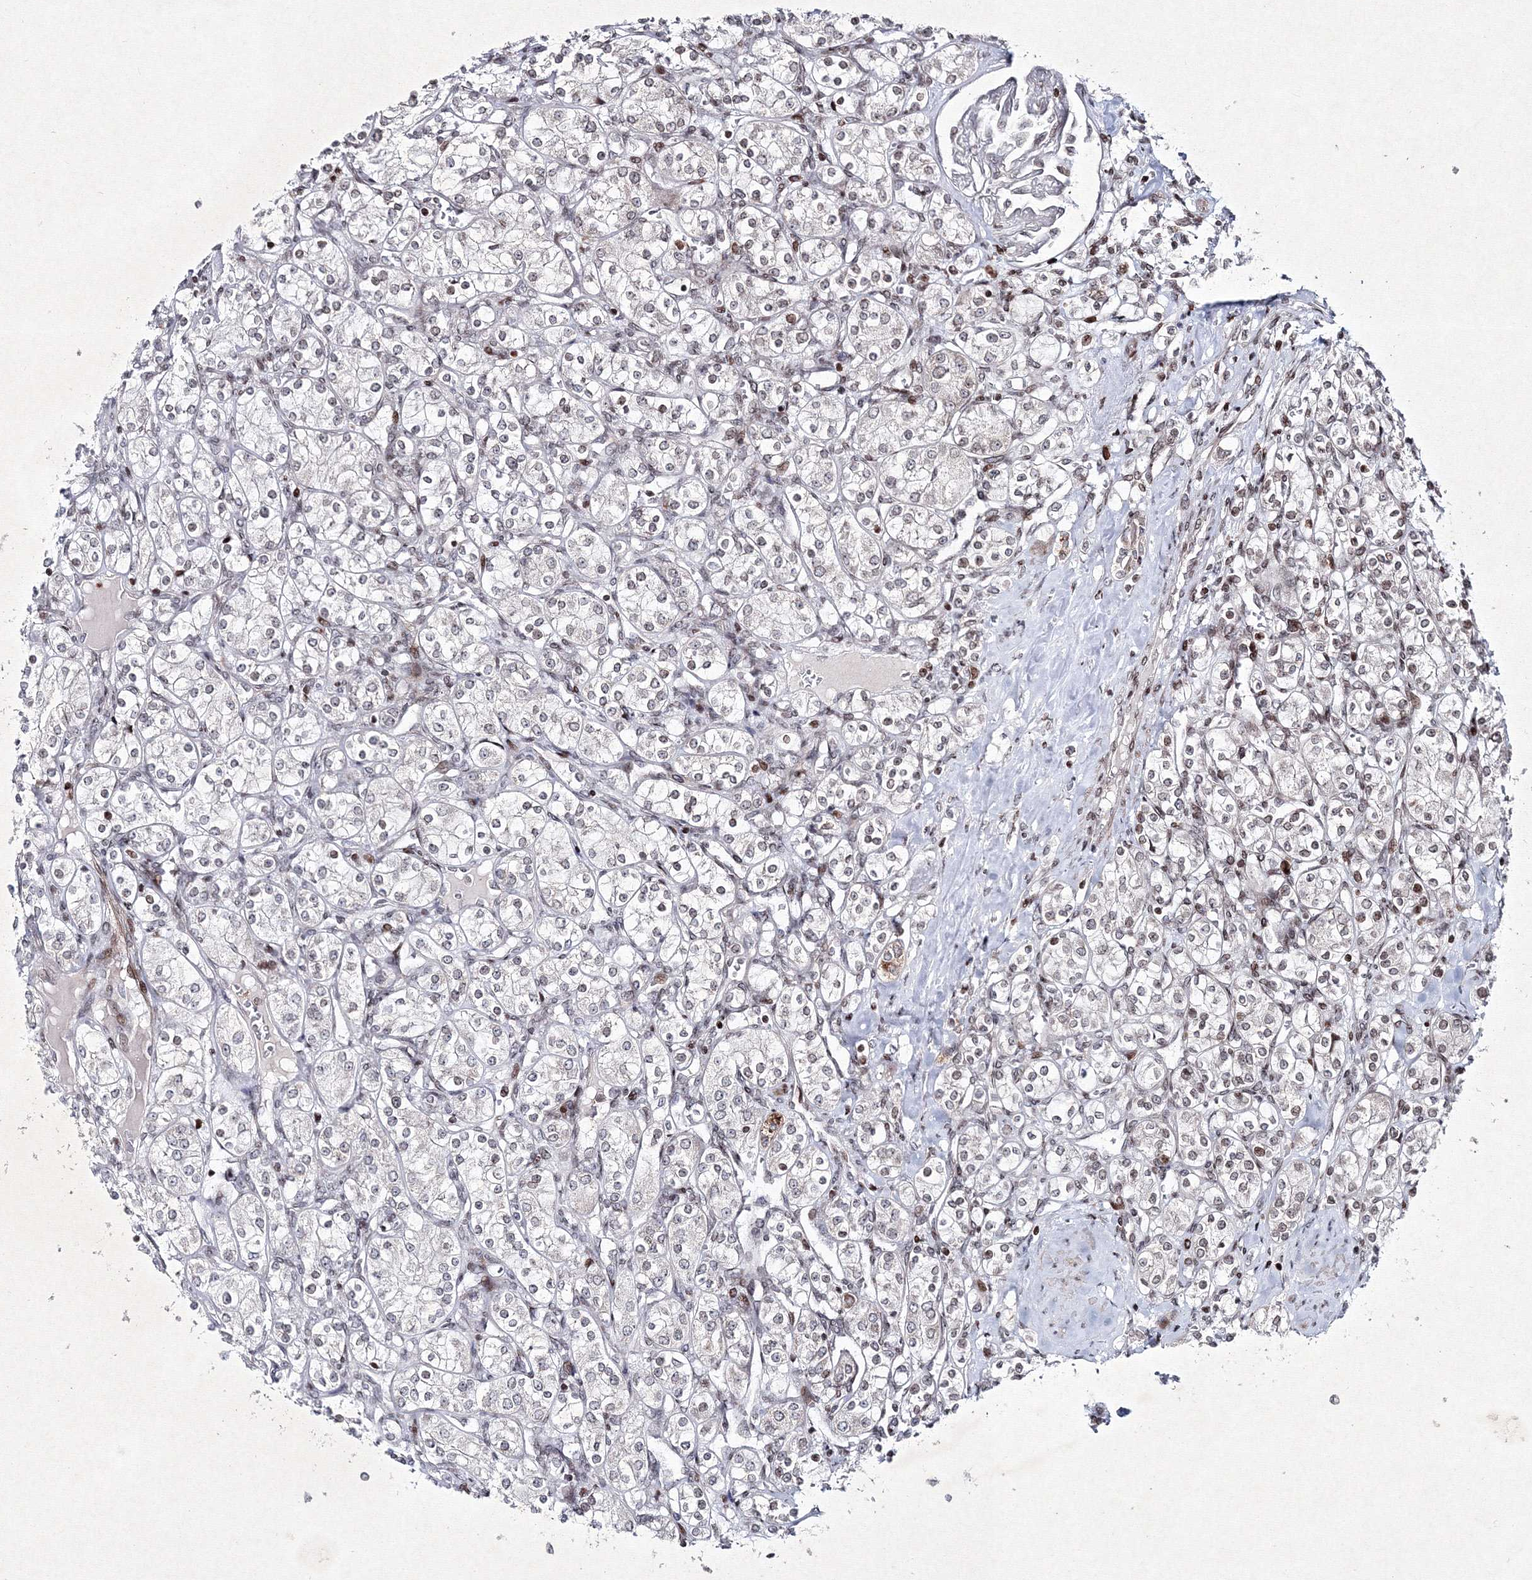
{"staining": {"intensity": "negative", "quantity": "none", "location": "none"}, "tissue": "renal cancer", "cell_type": "Tumor cells", "image_type": "cancer", "snomed": [{"axis": "morphology", "description": "Adenocarcinoma, NOS"}, {"axis": "topography", "description": "Kidney"}], "caption": "Micrograph shows no significant protein positivity in tumor cells of renal adenocarcinoma. (IHC, brightfield microscopy, high magnification).", "gene": "SMIM29", "patient": {"sex": "male", "age": 77}}